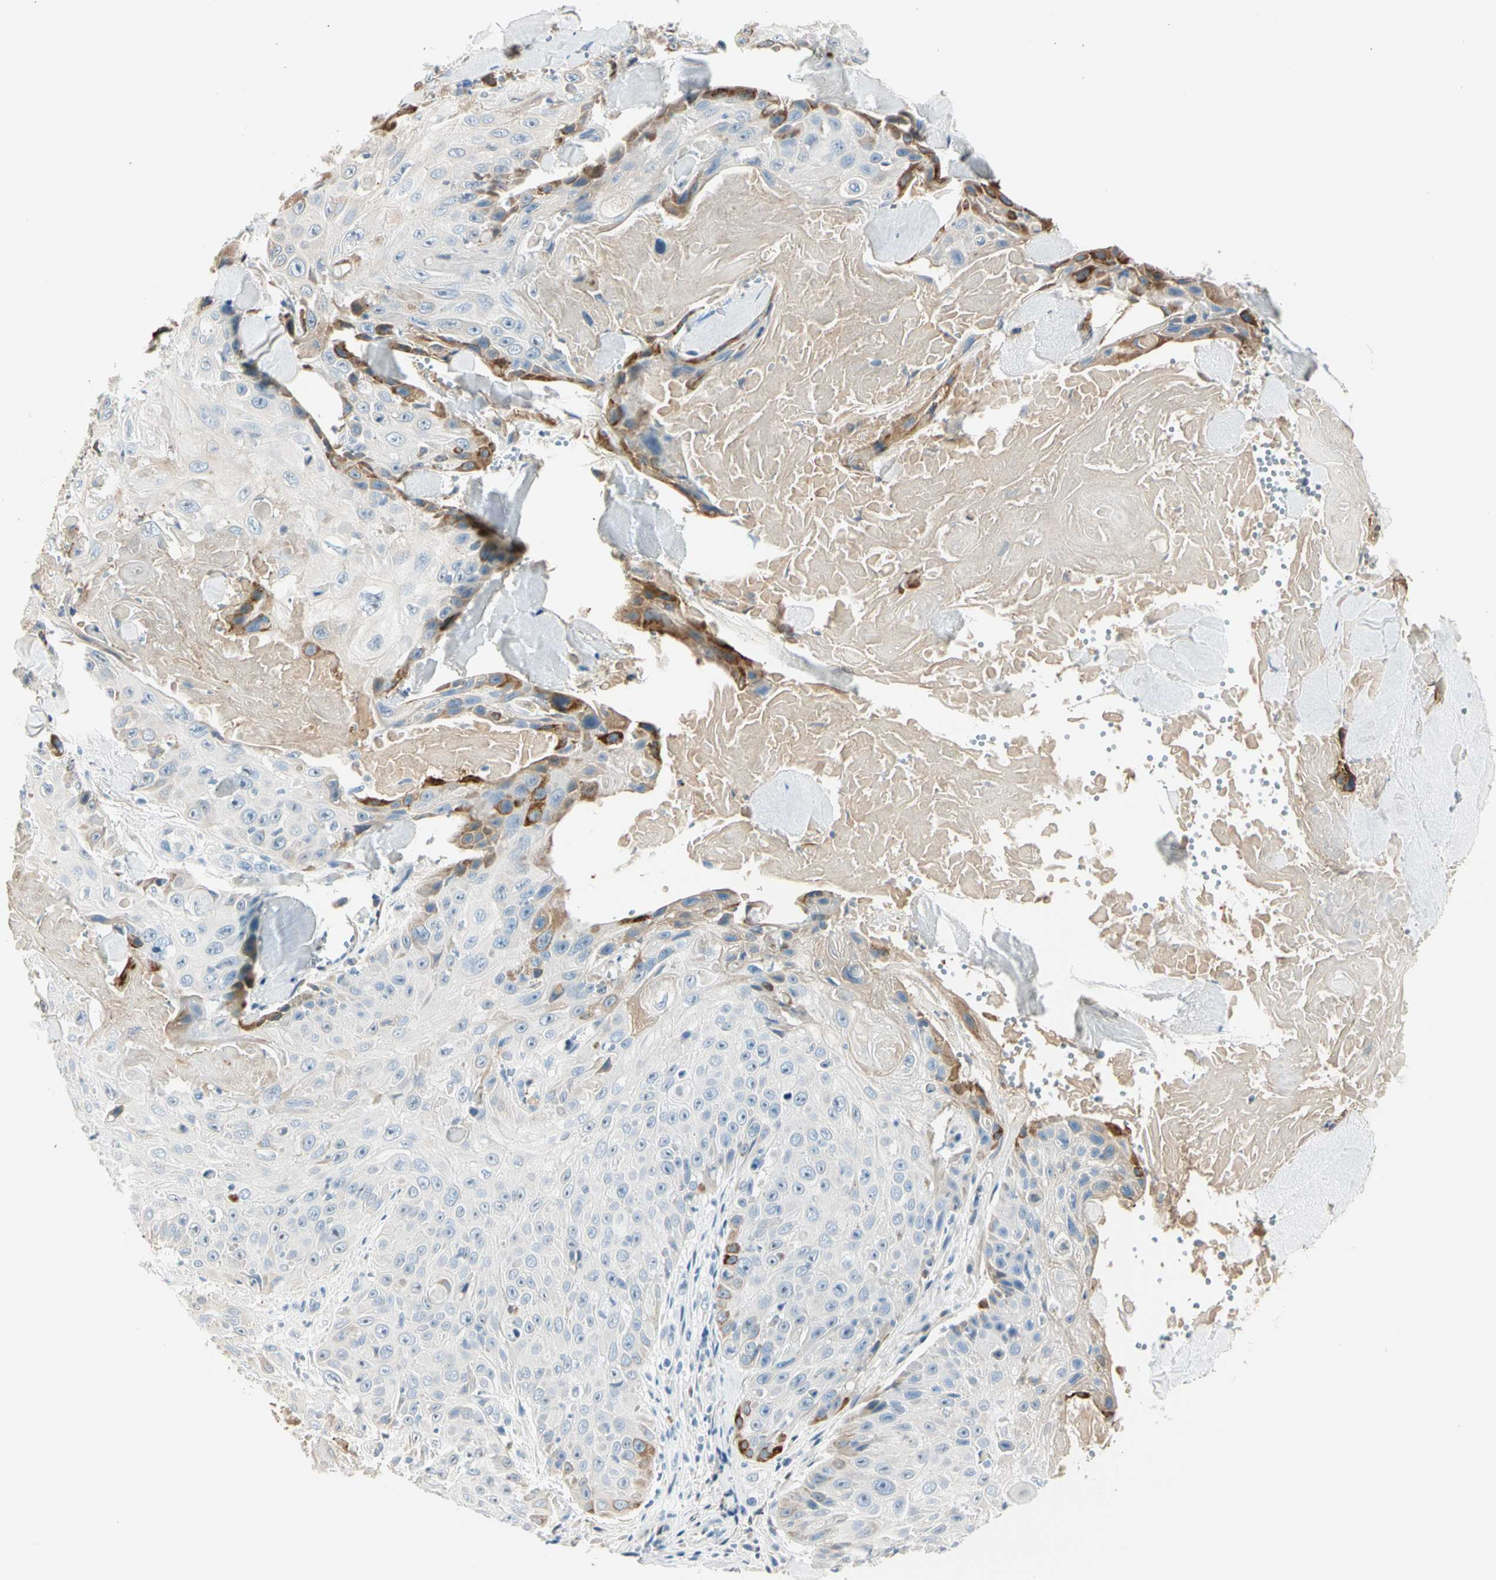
{"staining": {"intensity": "moderate", "quantity": "<25%", "location": "cytoplasmic/membranous"}, "tissue": "skin cancer", "cell_type": "Tumor cells", "image_type": "cancer", "snomed": [{"axis": "morphology", "description": "Squamous cell carcinoma, NOS"}, {"axis": "topography", "description": "Skin"}], "caption": "Human skin cancer stained for a protein (brown) shows moderate cytoplasmic/membranous positive expression in approximately <25% of tumor cells.", "gene": "LAMB3", "patient": {"sex": "male", "age": 86}}